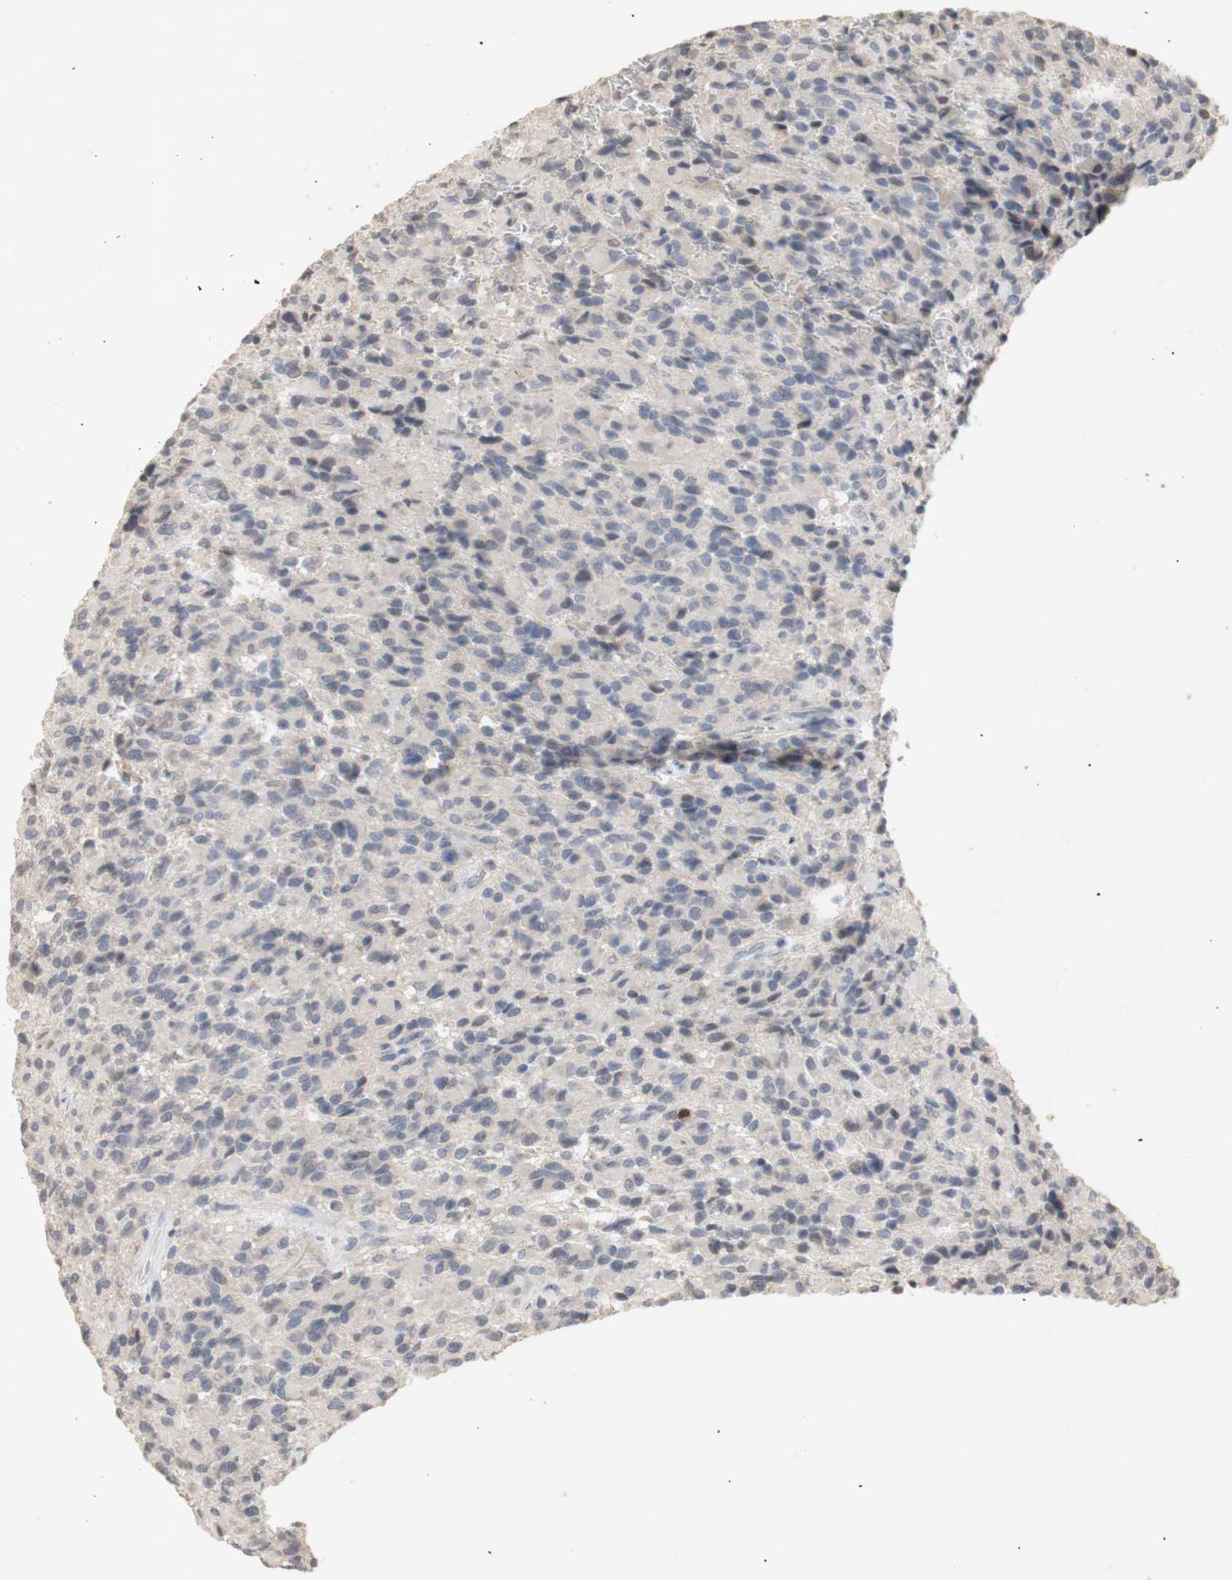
{"staining": {"intensity": "negative", "quantity": "none", "location": "none"}, "tissue": "glioma", "cell_type": "Tumor cells", "image_type": "cancer", "snomed": [{"axis": "morphology", "description": "Glioma, malignant, High grade"}, {"axis": "topography", "description": "Brain"}], "caption": "This histopathology image is of high-grade glioma (malignant) stained with immunohistochemistry (IHC) to label a protein in brown with the nuclei are counter-stained blue. There is no positivity in tumor cells.", "gene": "FOSB", "patient": {"sex": "male", "age": 71}}